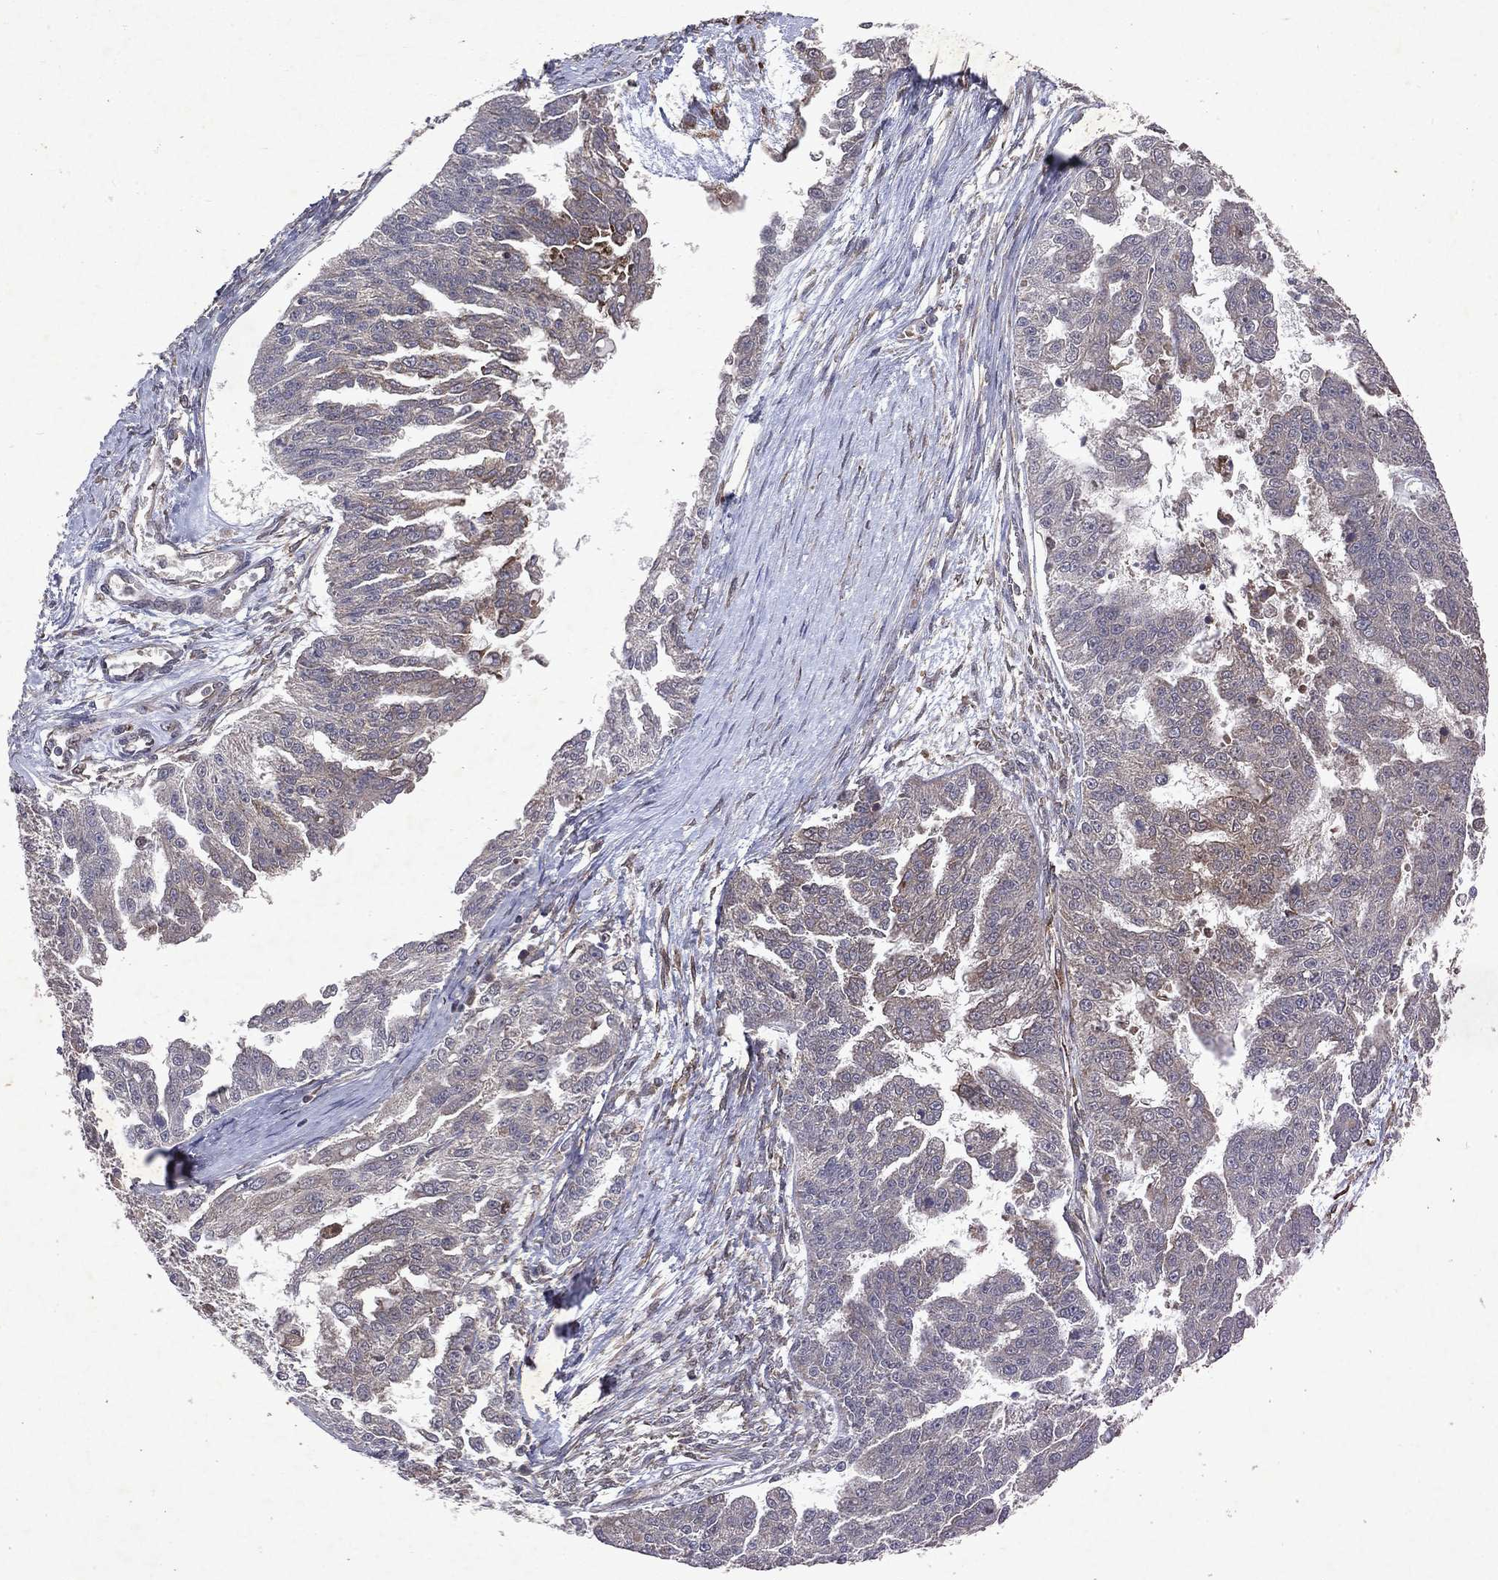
{"staining": {"intensity": "weak", "quantity": "<25%", "location": "cytoplasmic/membranous"}, "tissue": "ovarian cancer", "cell_type": "Tumor cells", "image_type": "cancer", "snomed": [{"axis": "morphology", "description": "Cystadenocarcinoma, serous, NOS"}, {"axis": "topography", "description": "Ovary"}], "caption": "The micrograph displays no significant positivity in tumor cells of serous cystadenocarcinoma (ovarian).", "gene": "MTAP", "patient": {"sex": "female", "age": 58}}